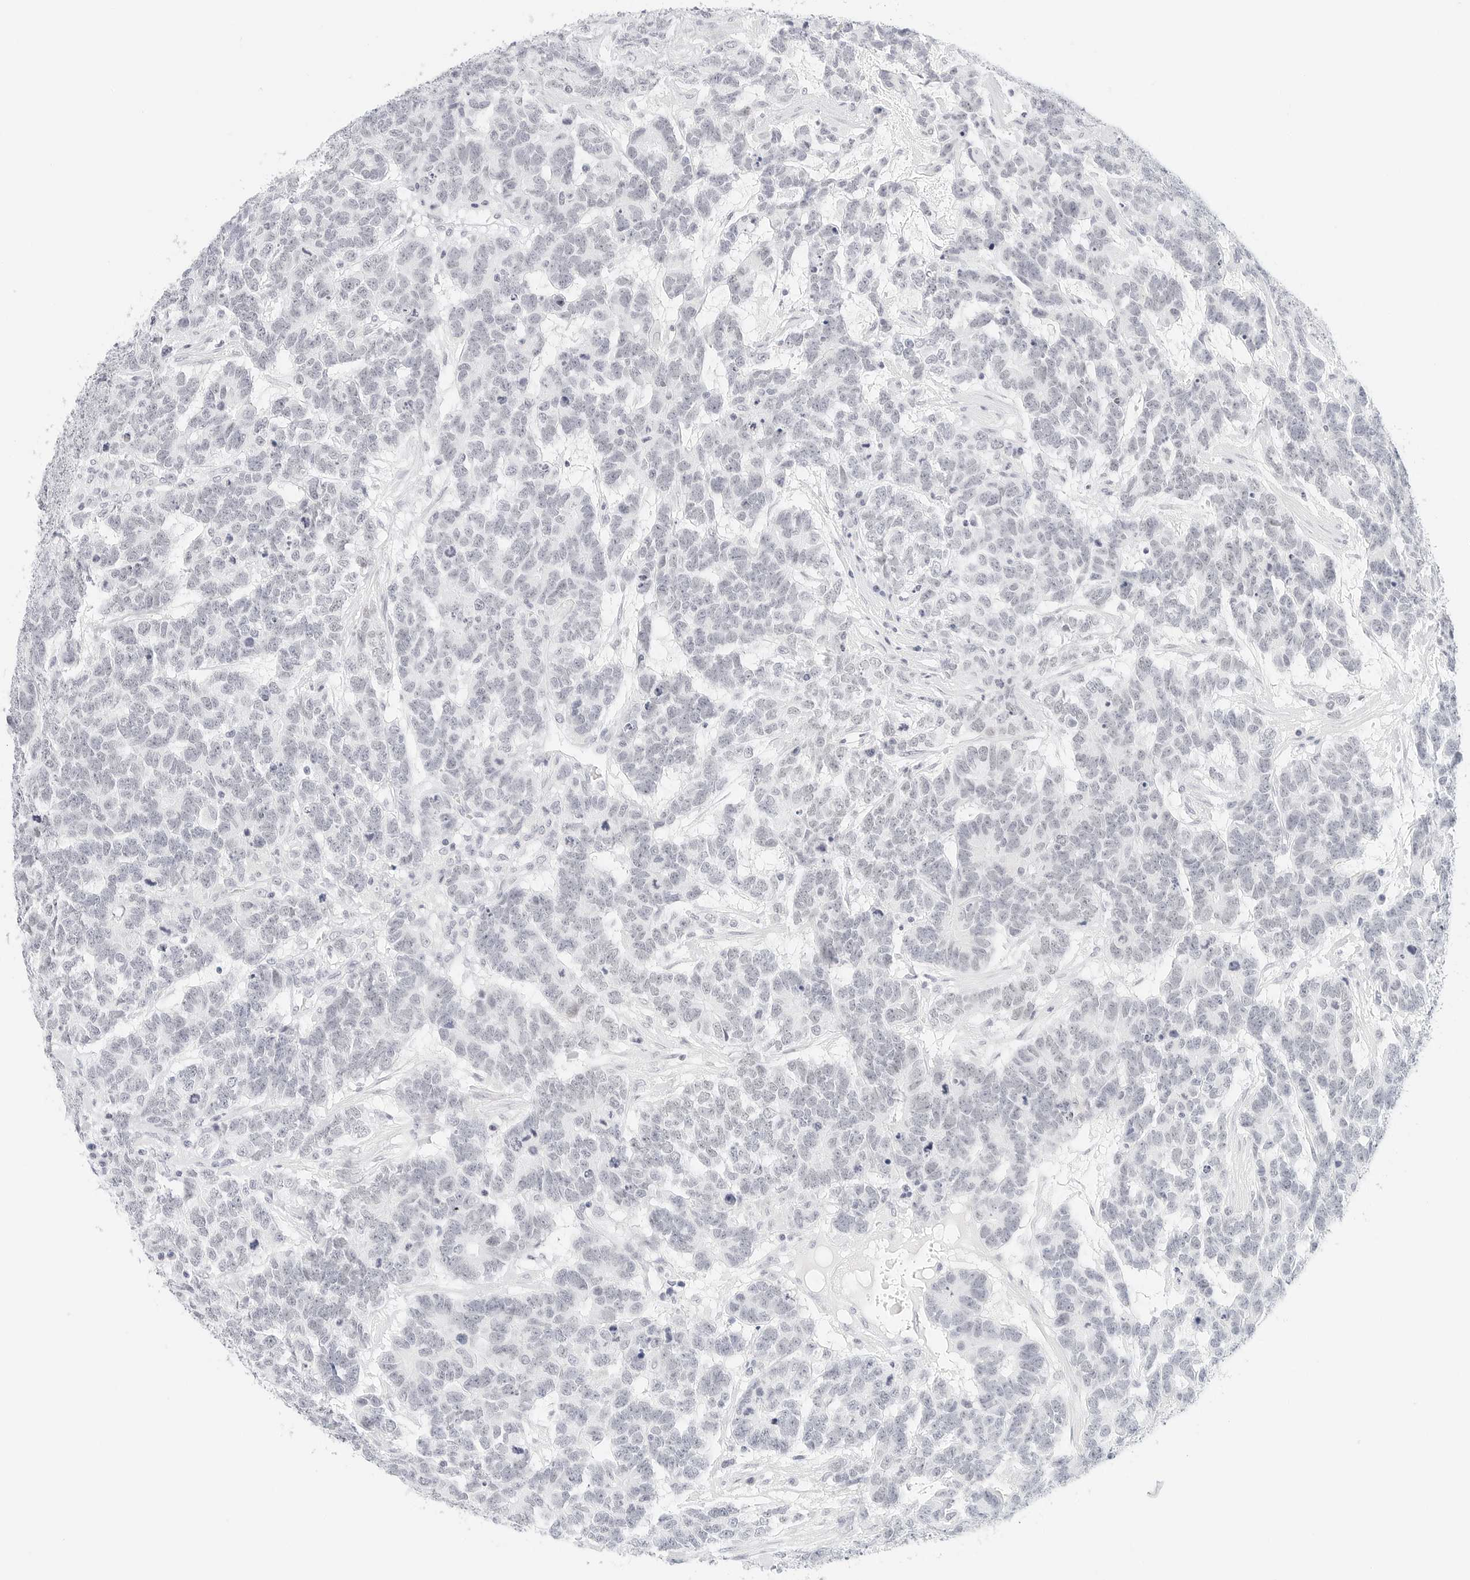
{"staining": {"intensity": "negative", "quantity": "none", "location": "none"}, "tissue": "testis cancer", "cell_type": "Tumor cells", "image_type": "cancer", "snomed": [{"axis": "morphology", "description": "Carcinoma, Embryonal, NOS"}, {"axis": "topography", "description": "Testis"}], "caption": "This histopathology image is of testis embryonal carcinoma stained with immunohistochemistry to label a protein in brown with the nuclei are counter-stained blue. There is no expression in tumor cells.", "gene": "CD22", "patient": {"sex": "male", "age": 26}}